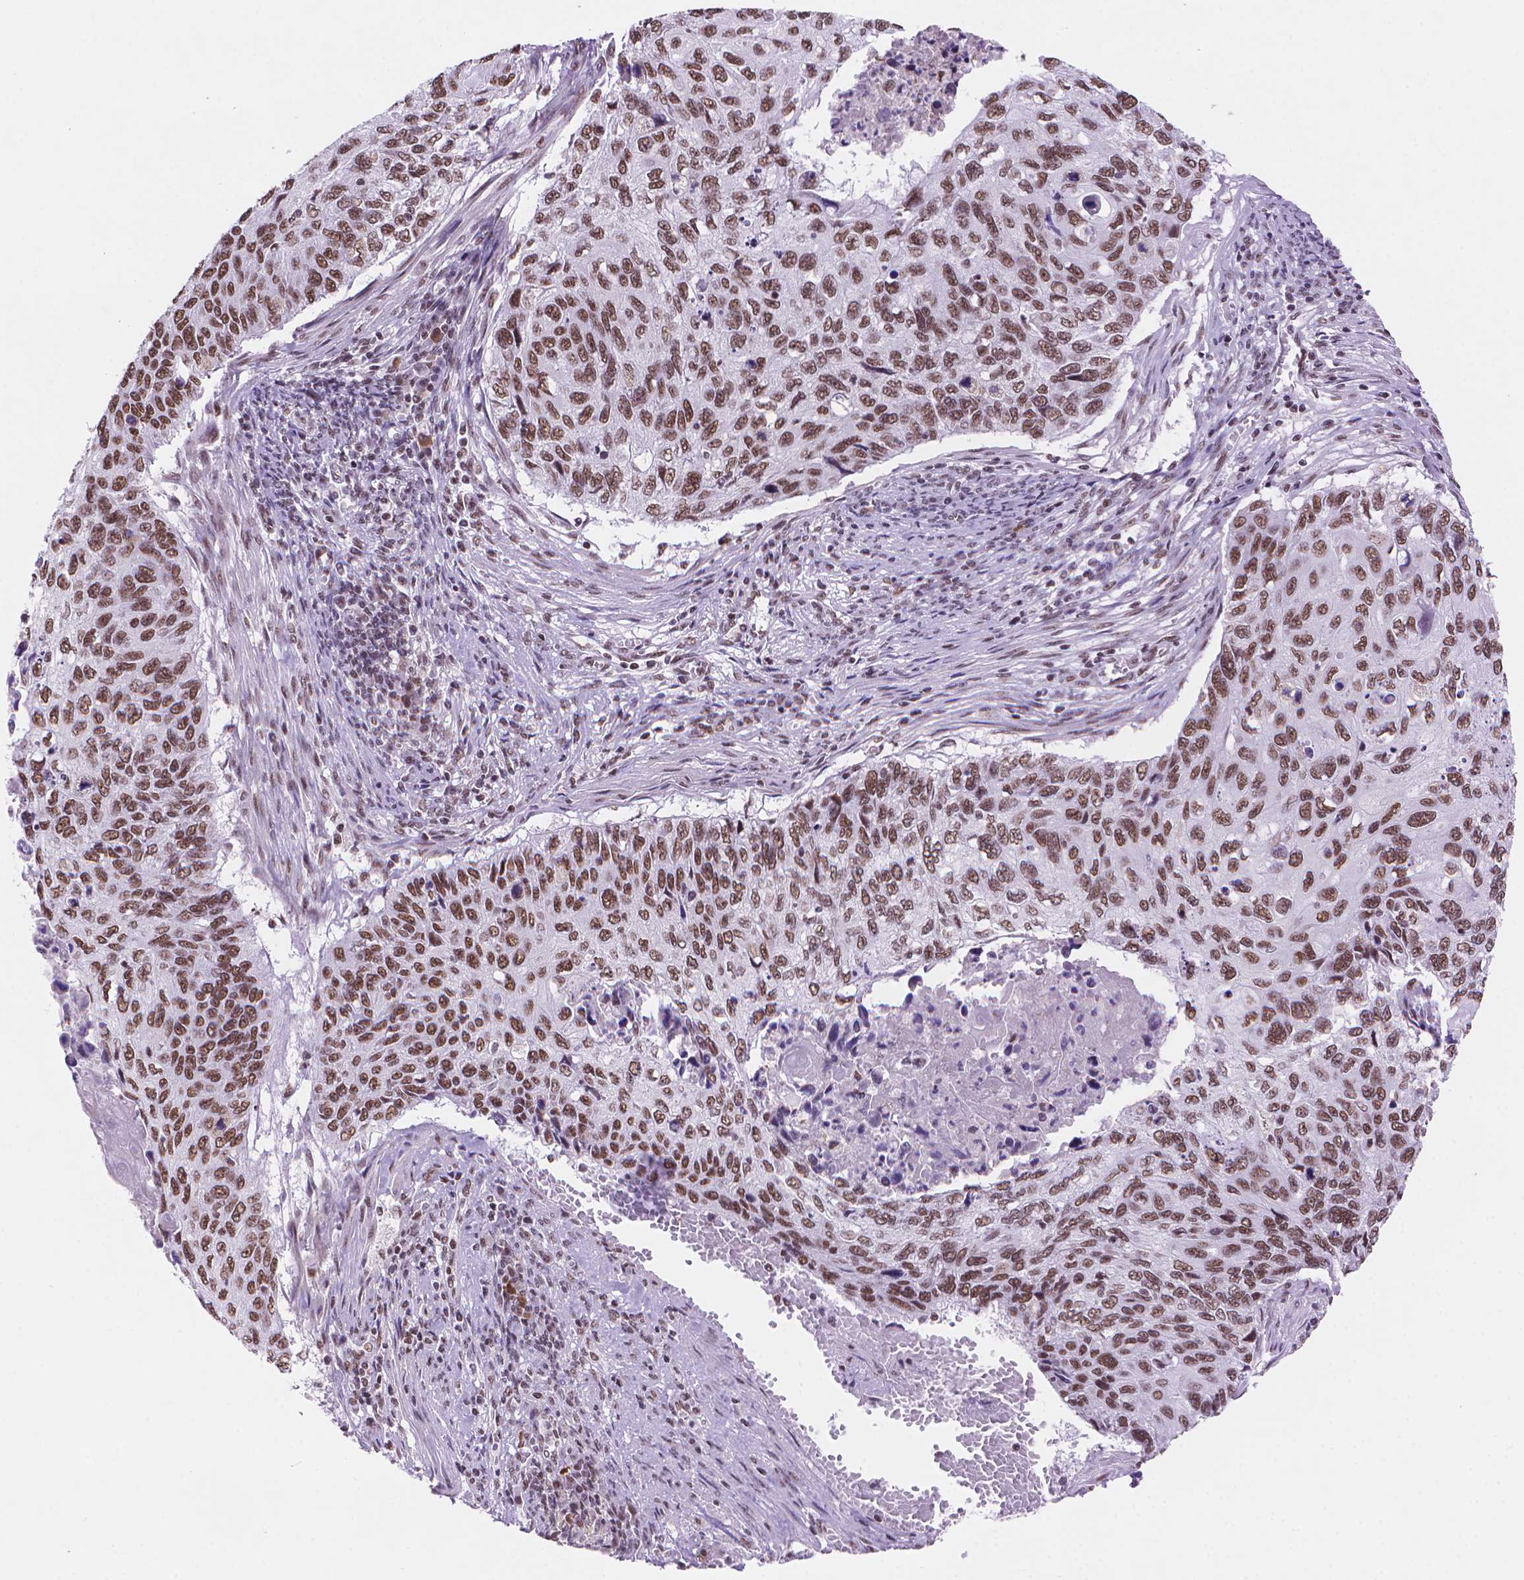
{"staining": {"intensity": "moderate", "quantity": ">75%", "location": "nuclear"}, "tissue": "cervical cancer", "cell_type": "Tumor cells", "image_type": "cancer", "snomed": [{"axis": "morphology", "description": "Squamous cell carcinoma, NOS"}, {"axis": "topography", "description": "Cervix"}], "caption": "Immunohistochemistry (IHC) photomicrograph of cervical cancer (squamous cell carcinoma) stained for a protein (brown), which displays medium levels of moderate nuclear staining in about >75% of tumor cells.", "gene": "RPA4", "patient": {"sex": "female", "age": 70}}